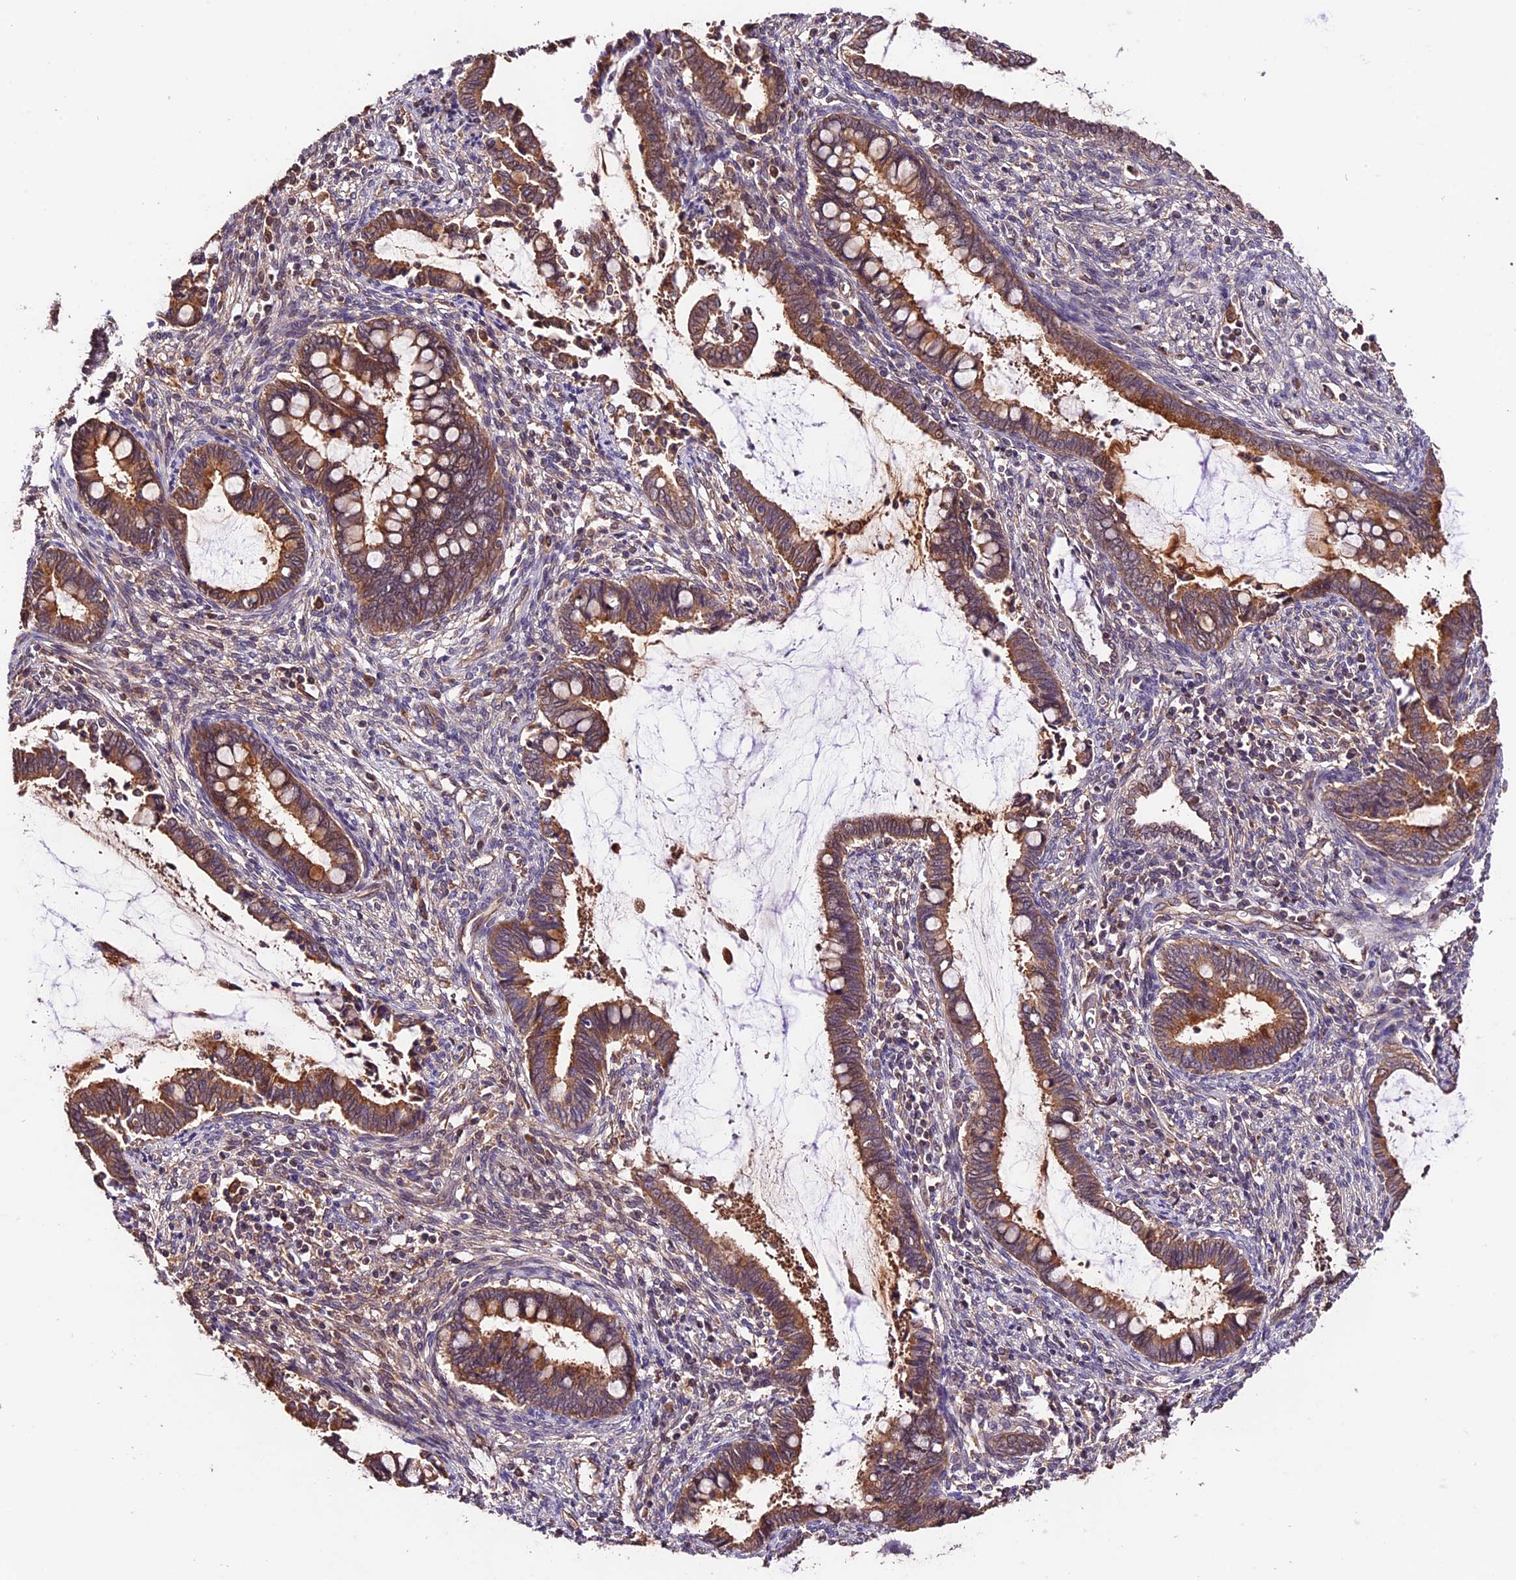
{"staining": {"intensity": "moderate", "quantity": ">75%", "location": "cytoplasmic/membranous"}, "tissue": "cervical cancer", "cell_type": "Tumor cells", "image_type": "cancer", "snomed": [{"axis": "morphology", "description": "Adenocarcinoma, NOS"}, {"axis": "topography", "description": "Cervix"}], "caption": "Immunohistochemistry image of neoplastic tissue: cervical cancer stained using IHC reveals medium levels of moderate protein expression localized specifically in the cytoplasmic/membranous of tumor cells, appearing as a cytoplasmic/membranous brown color.", "gene": "CES3", "patient": {"sex": "female", "age": 44}}